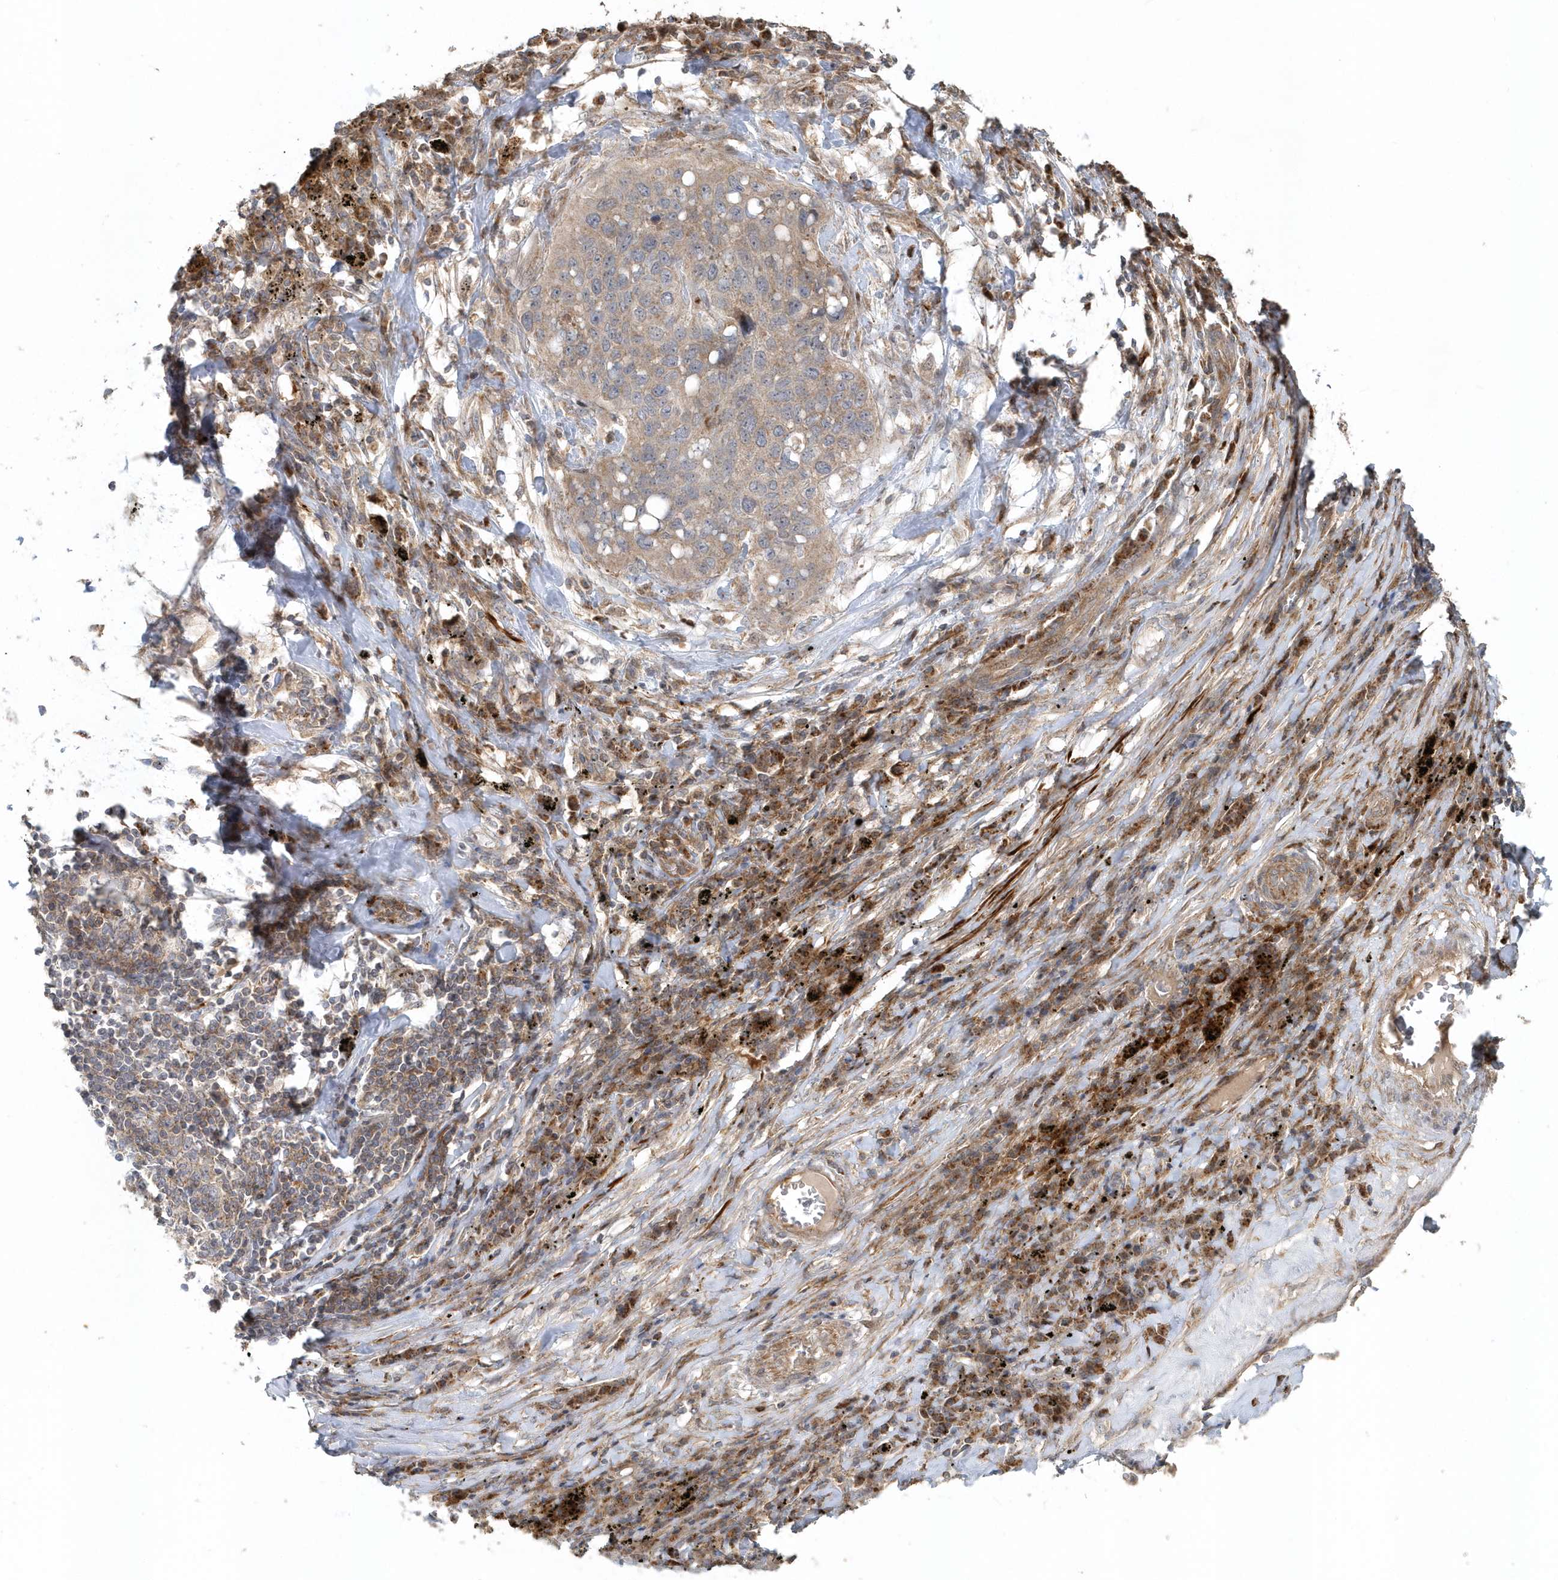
{"staining": {"intensity": "weak", "quantity": "25%-75%", "location": "cytoplasmic/membranous"}, "tissue": "lung cancer", "cell_type": "Tumor cells", "image_type": "cancer", "snomed": [{"axis": "morphology", "description": "Squamous cell carcinoma, NOS"}, {"axis": "topography", "description": "Lung"}], "caption": "Protein expression analysis of squamous cell carcinoma (lung) exhibits weak cytoplasmic/membranous staining in about 25%-75% of tumor cells. (IHC, brightfield microscopy, high magnification).", "gene": "MMUT", "patient": {"sex": "female", "age": 63}}